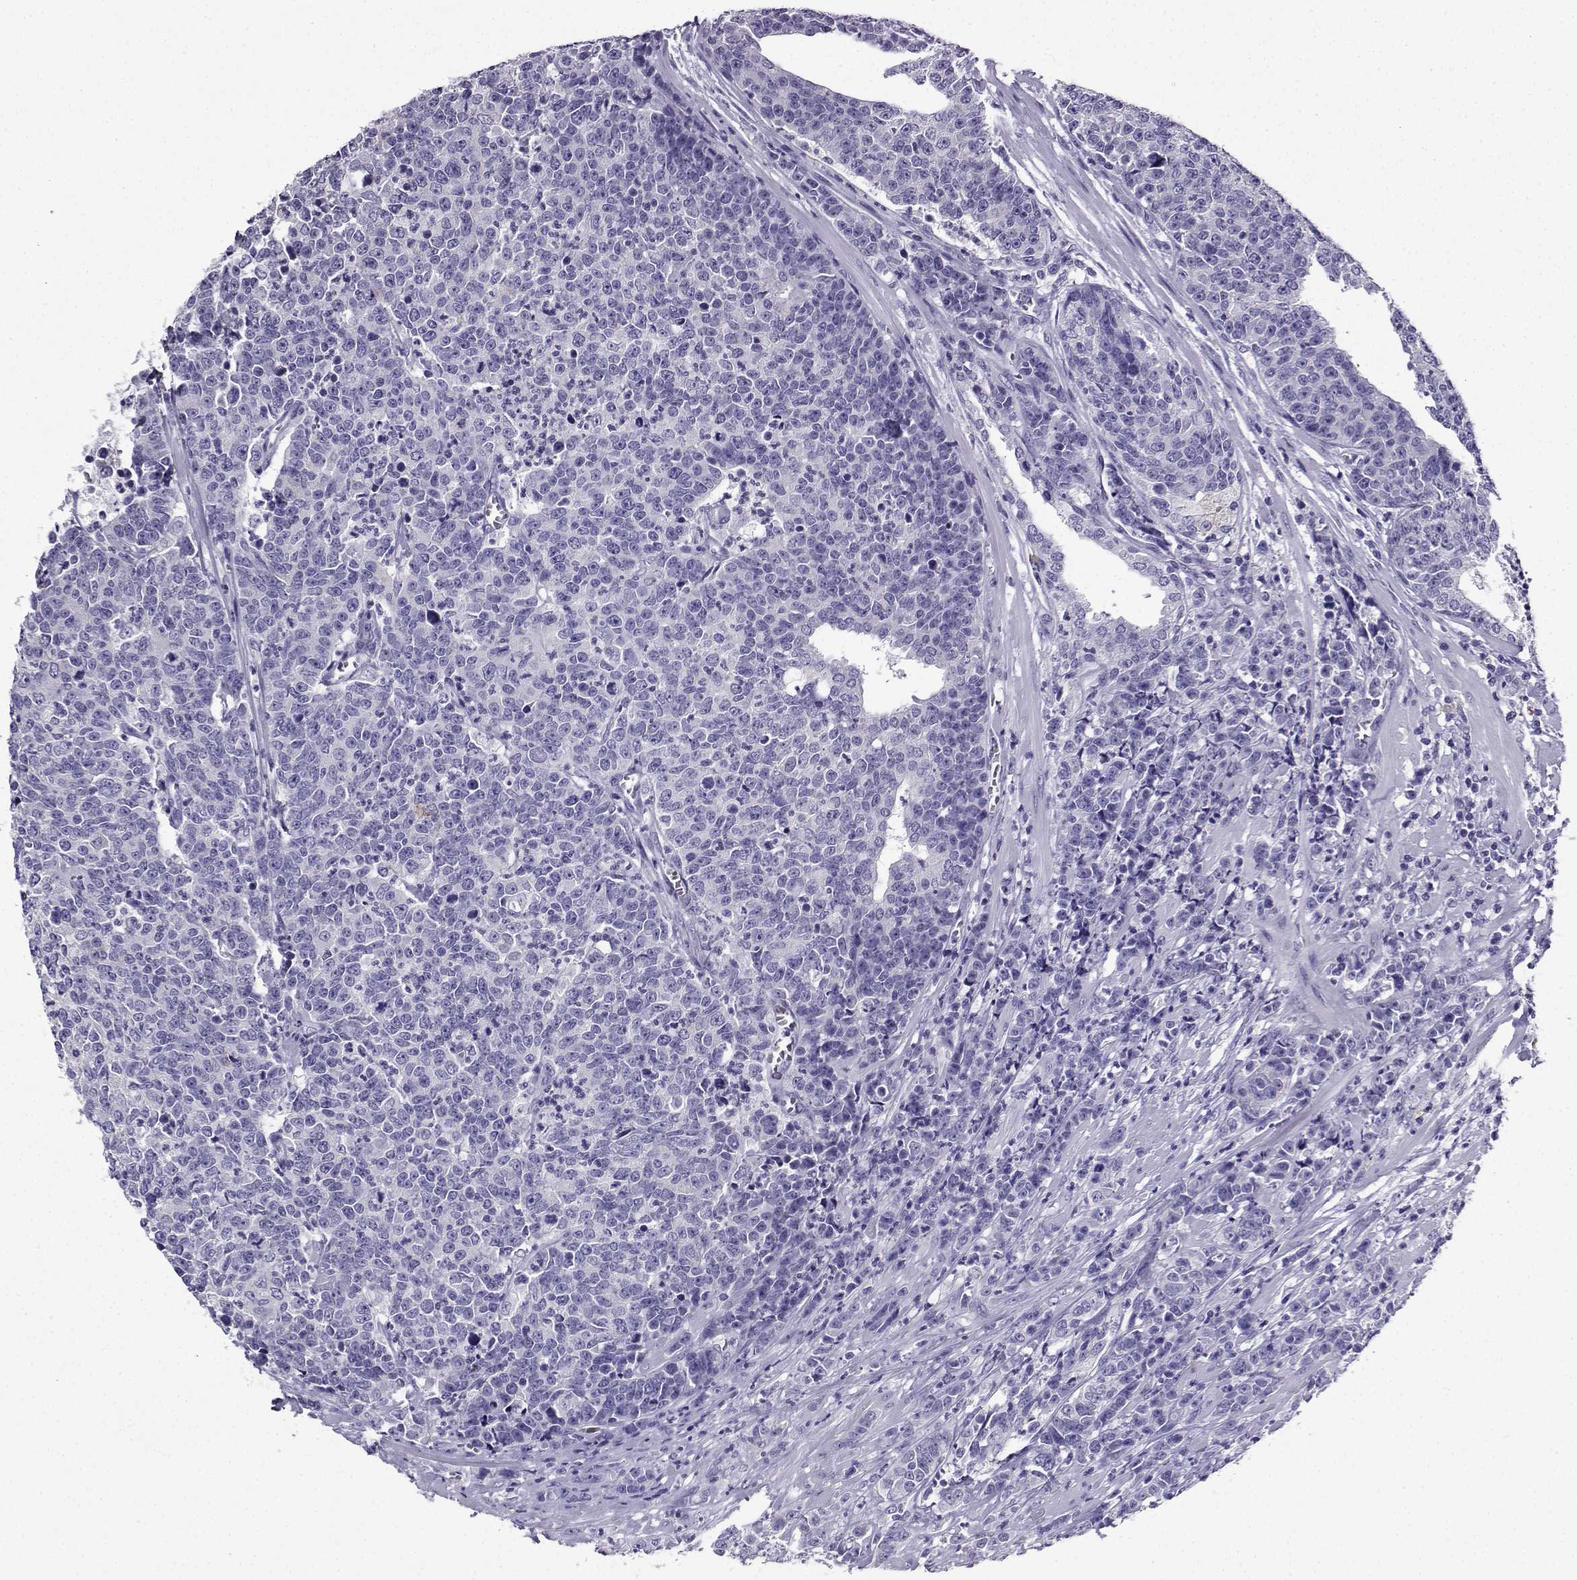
{"staining": {"intensity": "negative", "quantity": "none", "location": "none"}, "tissue": "prostate cancer", "cell_type": "Tumor cells", "image_type": "cancer", "snomed": [{"axis": "morphology", "description": "Adenocarcinoma, NOS"}, {"axis": "topography", "description": "Prostate"}], "caption": "This histopathology image is of adenocarcinoma (prostate) stained with immunohistochemistry to label a protein in brown with the nuclei are counter-stained blue. There is no staining in tumor cells.", "gene": "LINGO1", "patient": {"sex": "male", "age": 67}}